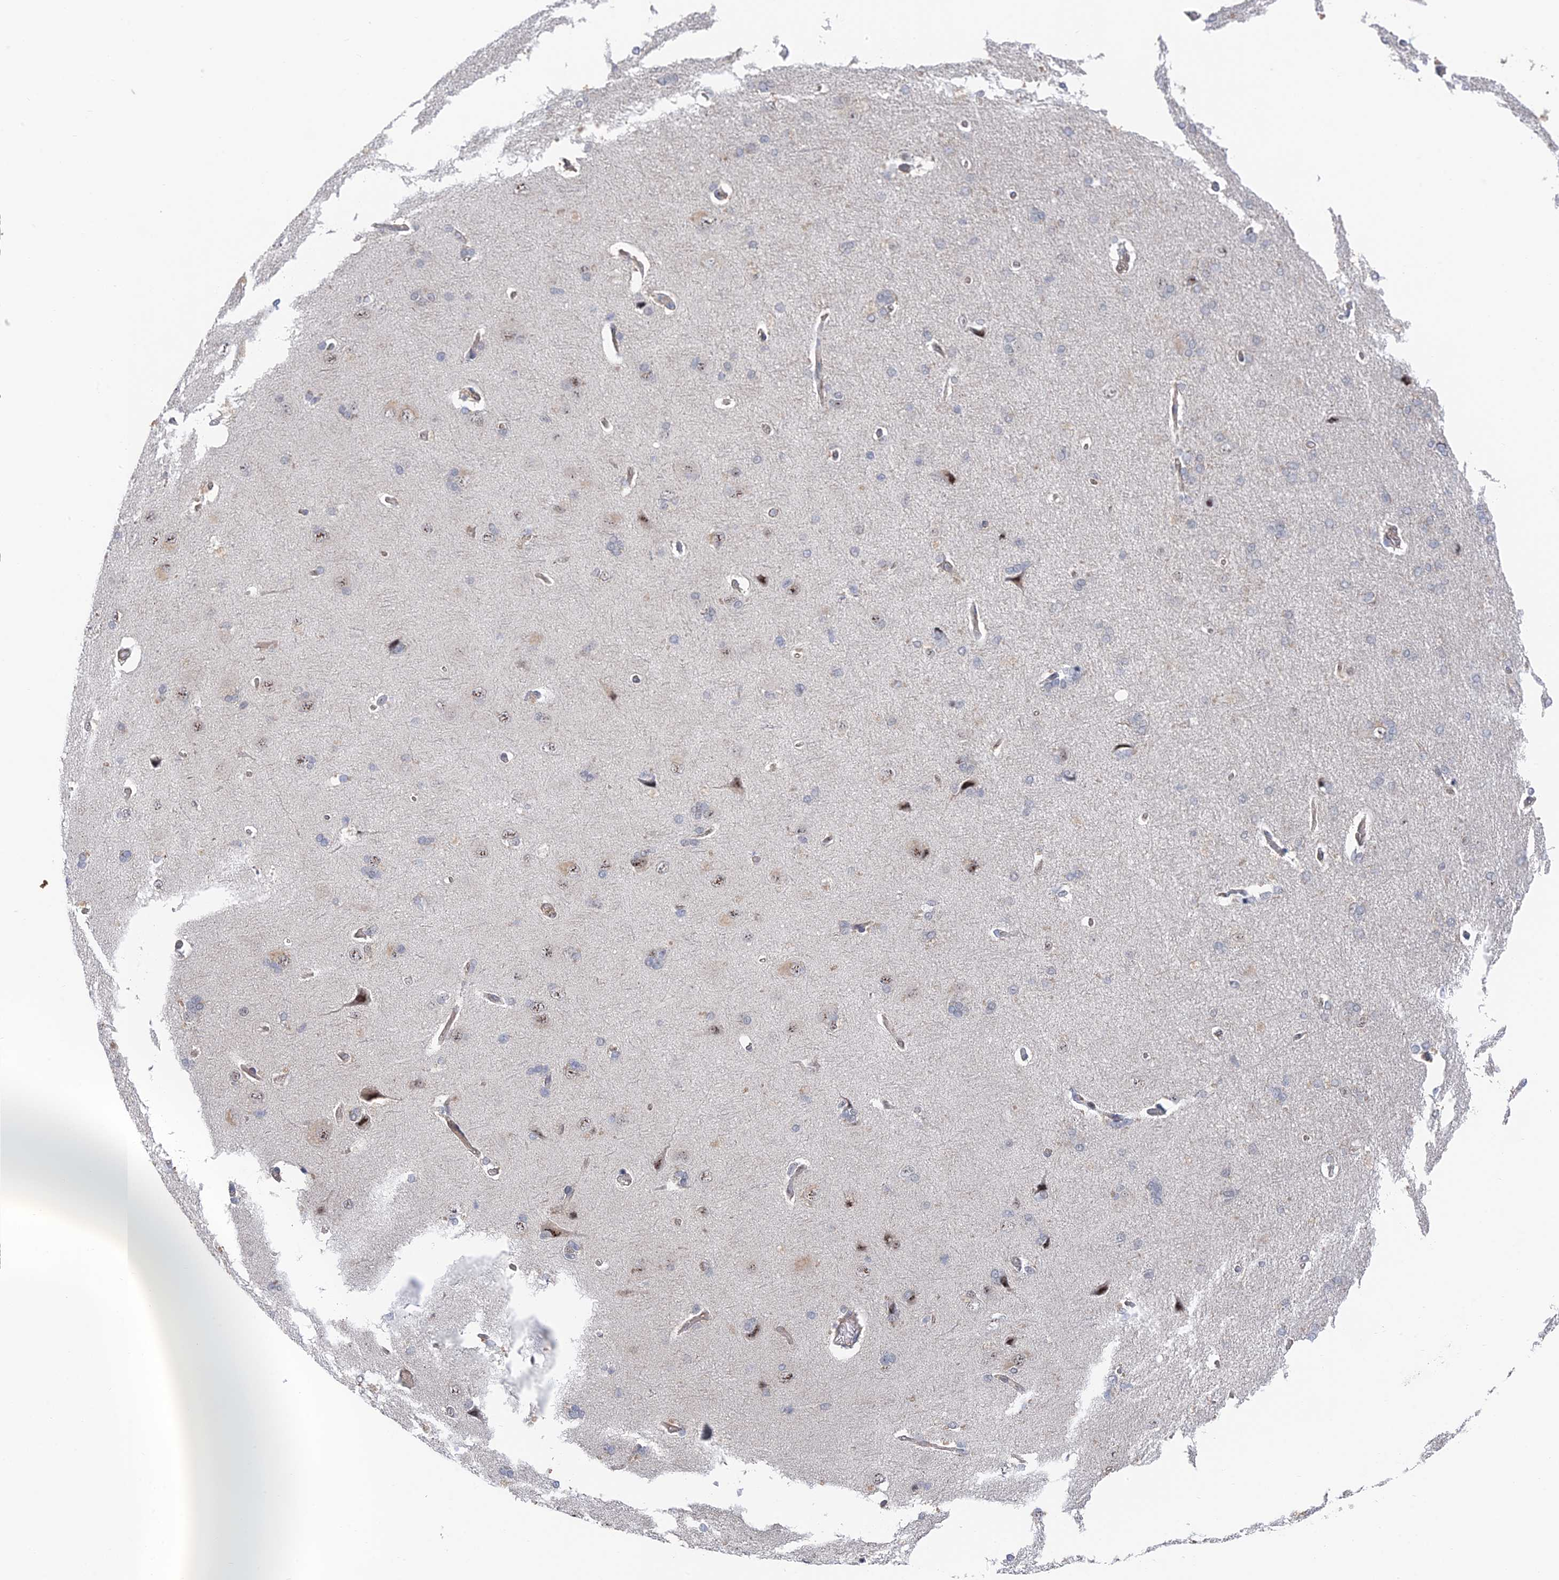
{"staining": {"intensity": "weak", "quantity": ">75%", "location": "cytoplasmic/membranous"}, "tissue": "cerebral cortex", "cell_type": "Endothelial cells", "image_type": "normal", "snomed": [{"axis": "morphology", "description": "Normal tissue, NOS"}, {"axis": "topography", "description": "Cerebral cortex"}], "caption": "Human cerebral cortex stained with a brown dye displays weak cytoplasmic/membranous positive staining in about >75% of endothelial cells.", "gene": "CFAP92", "patient": {"sex": "male", "age": 62}}